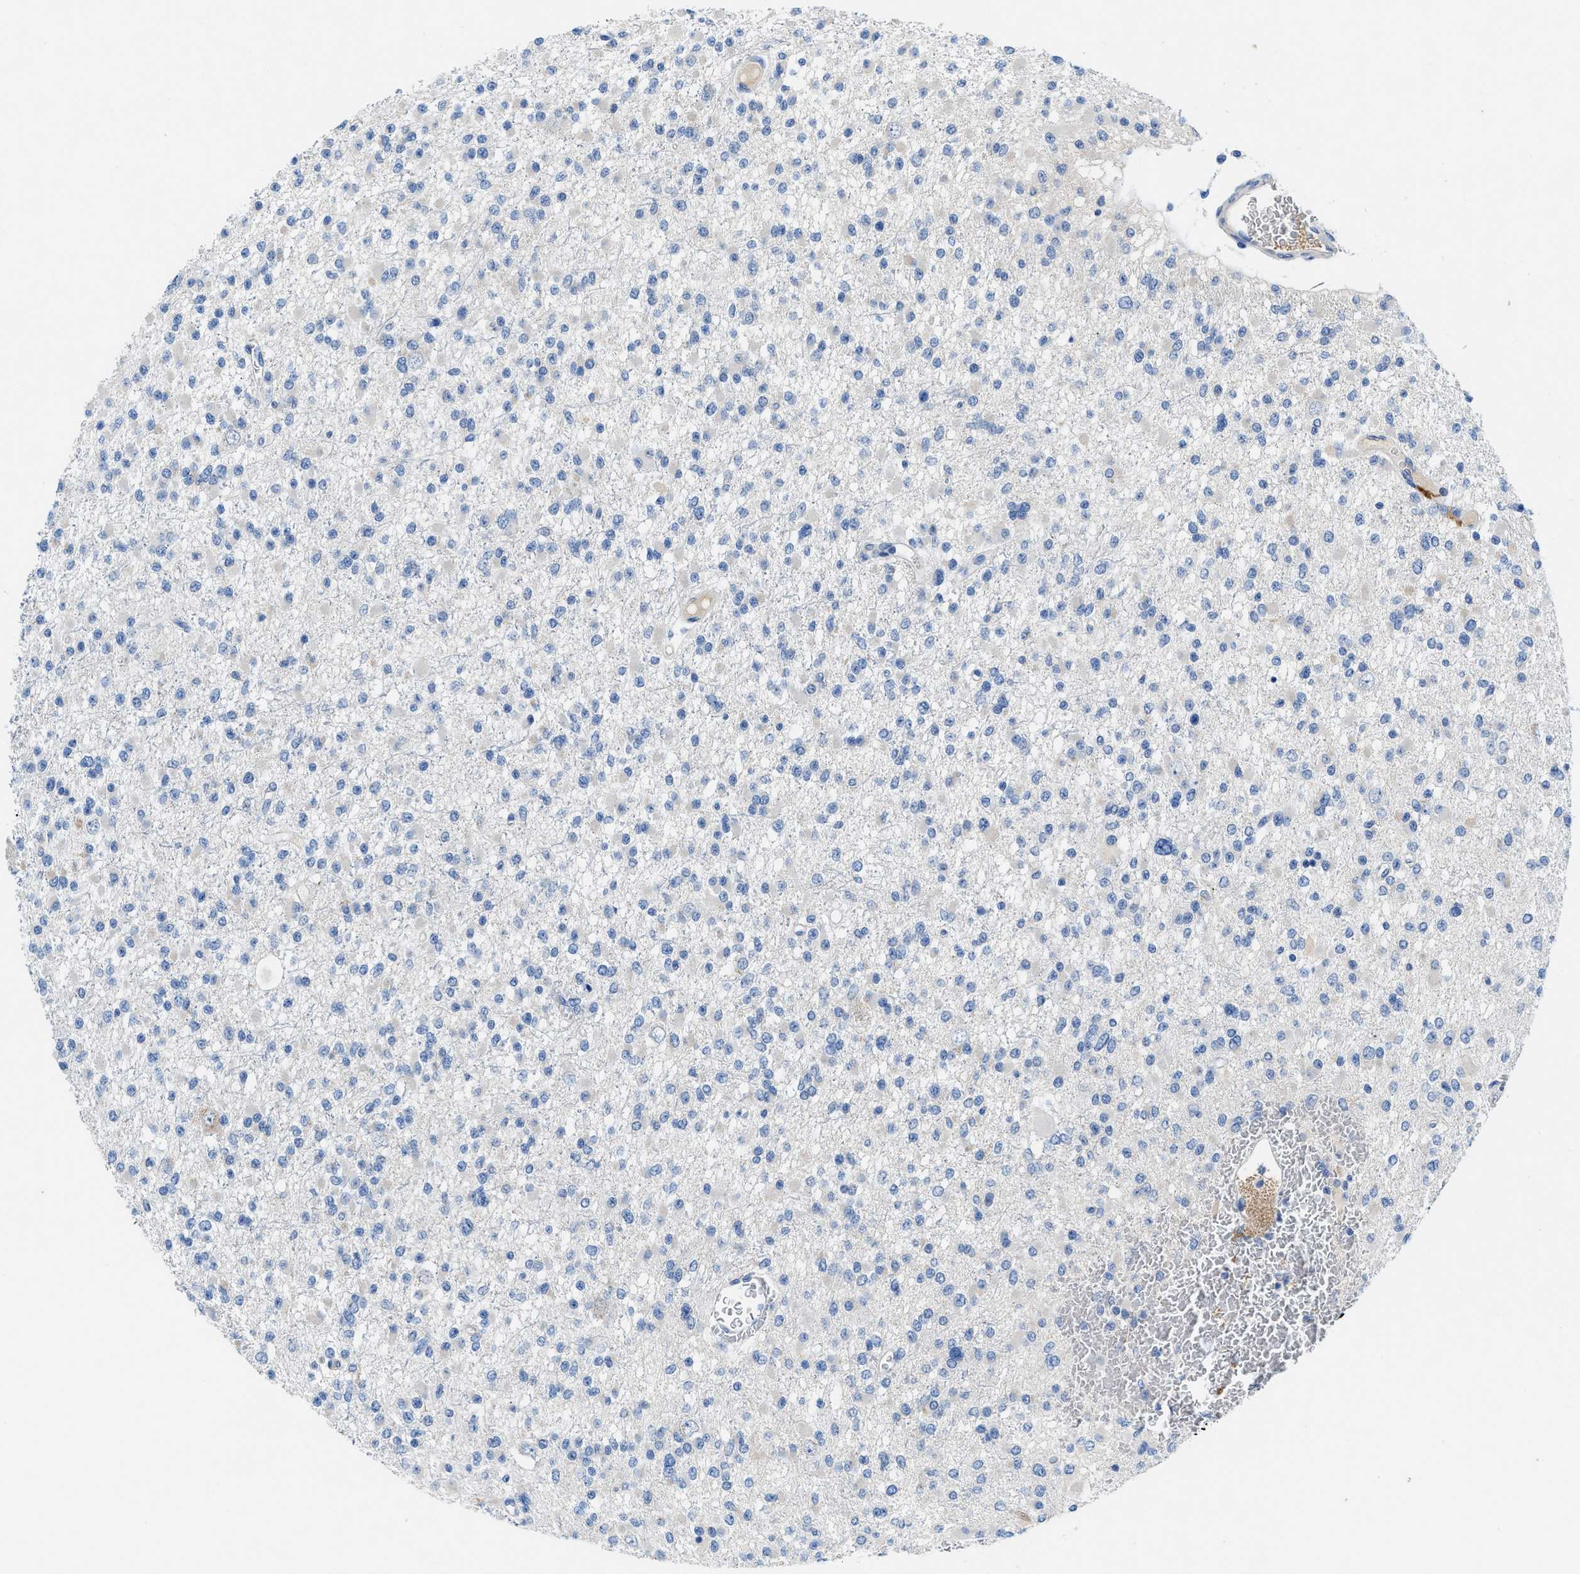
{"staining": {"intensity": "negative", "quantity": "none", "location": "none"}, "tissue": "glioma", "cell_type": "Tumor cells", "image_type": "cancer", "snomed": [{"axis": "morphology", "description": "Glioma, malignant, Low grade"}, {"axis": "topography", "description": "Brain"}], "caption": "Glioma stained for a protein using immunohistochemistry (IHC) exhibits no positivity tumor cells.", "gene": "SLC10A6", "patient": {"sex": "female", "age": 22}}